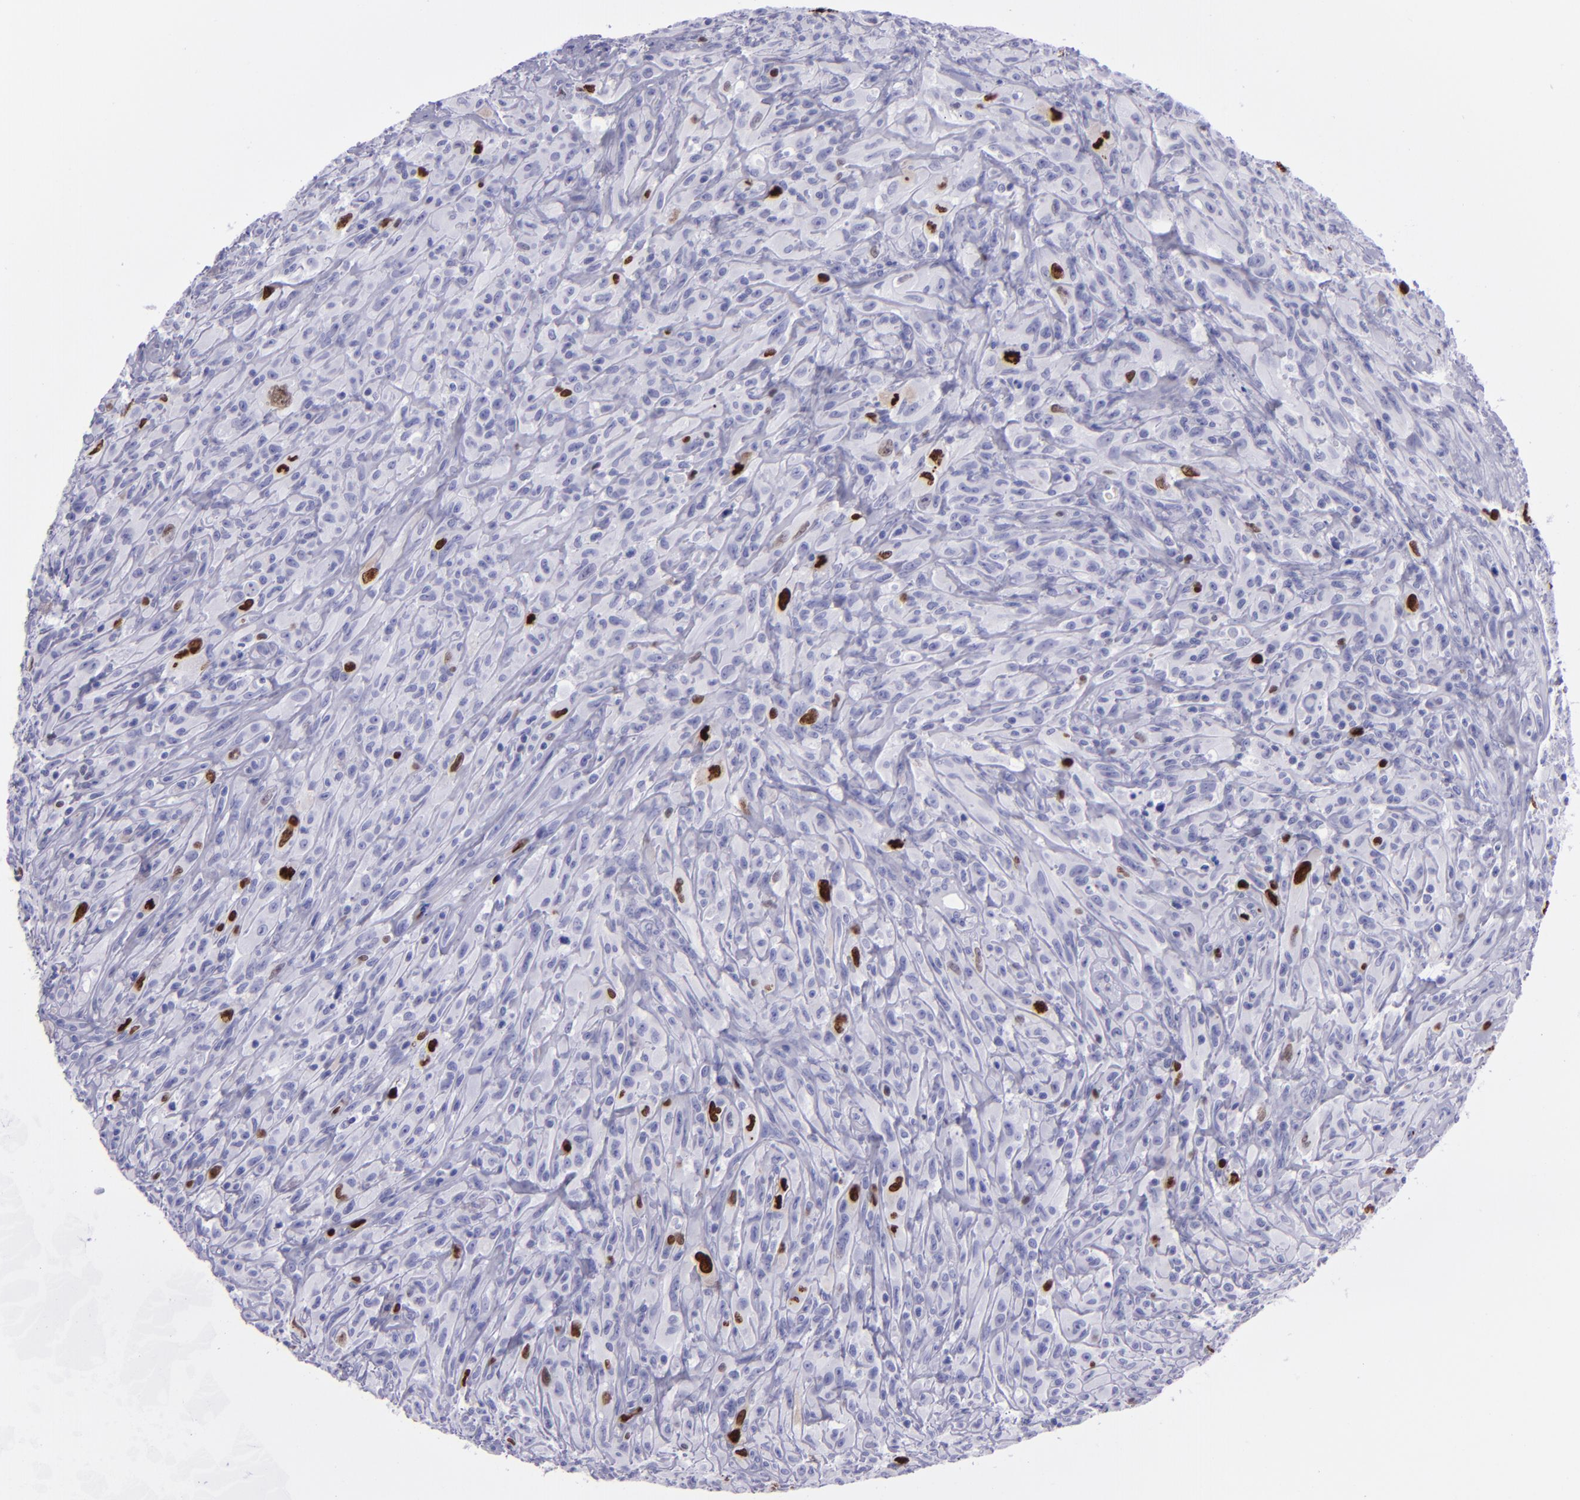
{"staining": {"intensity": "strong", "quantity": "<25%", "location": "nuclear"}, "tissue": "glioma", "cell_type": "Tumor cells", "image_type": "cancer", "snomed": [{"axis": "morphology", "description": "Glioma, malignant, High grade"}, {"axis": "topography", "description": "Brain"}], "caption": "Immunohistochemistry (DAB (3,3'-diaminobenzidine)) staining of human glioma demonstrates strong nuclear protein expression in about <25% of tumor cells.", "gene": "TOP2A", "patient": {"sex": "male", "age": 48}}